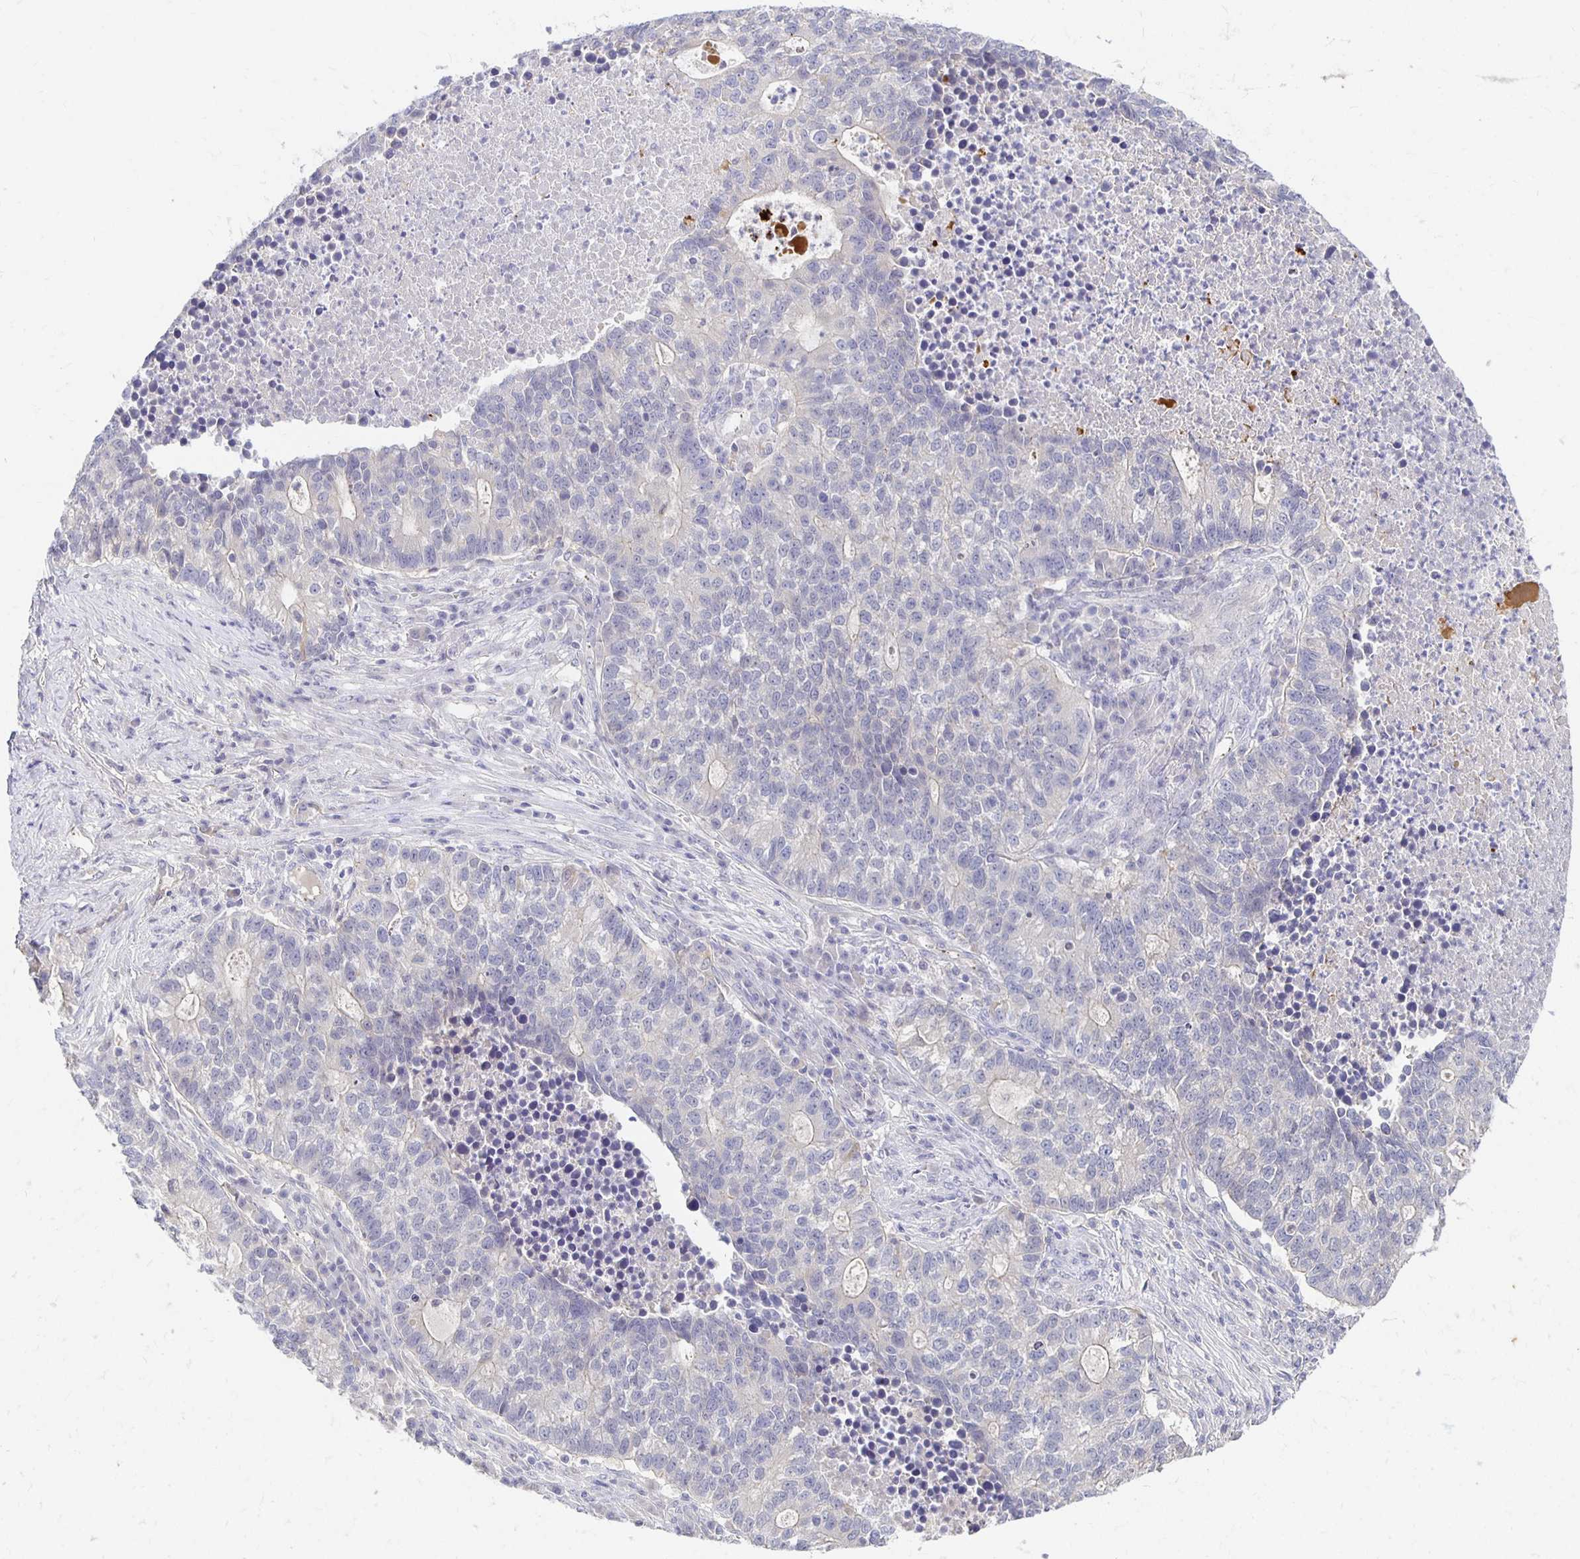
{"staining": {"intensity": "negative", "quantity": "none", "location": "none"}, "tissue": "lung cancer", "cell_type": "Tumor cells", "image_type": "cancer", "snomed": [{"axis": "morphology", "description": "Adenocarcinoma, NOS"}, {"axis": "topography", "description": "Lung"}], "caption": "Tumor cells show no significant staining in adenocarcinoma (lung).", "gene": "FKRP", "patient": {"sex": "male", "age": 57}}